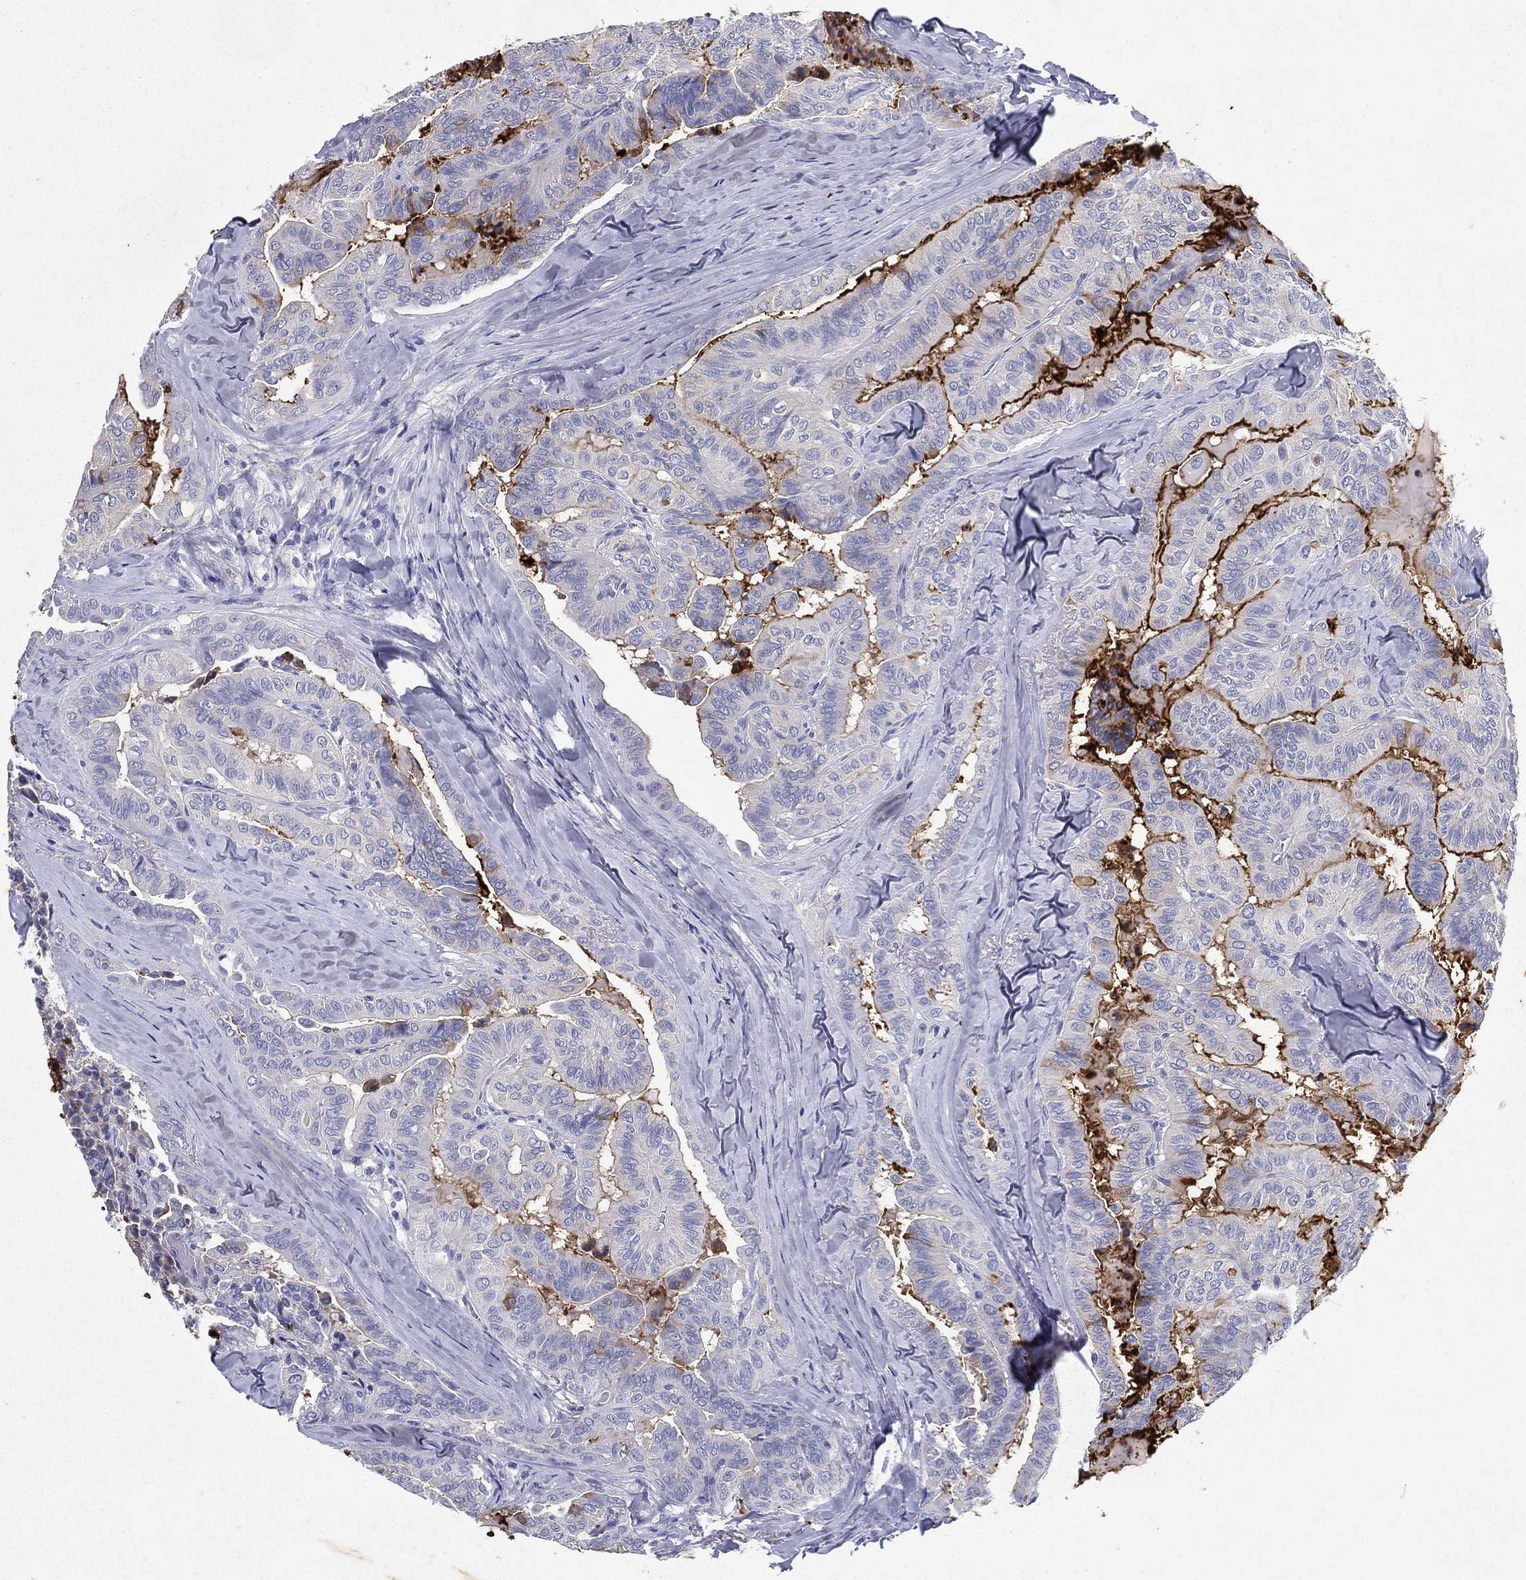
{"staining": {"intensity": "negative", "quantity": "none", "location": "none"}, "tissue": "thyroid cancer", "cell_type": "Tumor cells", "image_type": "cancer", "snomed": [{"axis": "morphology", "description": "Papillary adenocarcinoma, NOS"}, {"axis": "topography", "description": "Thyroid gland"}], "caption": "Immunohistochemical staining of thyroid cancer (papillary adenocarcinoma) displays no significant staining in tumor cells.", "gene": "RGS13", "patient": {"sex": "female", "age": 68}}